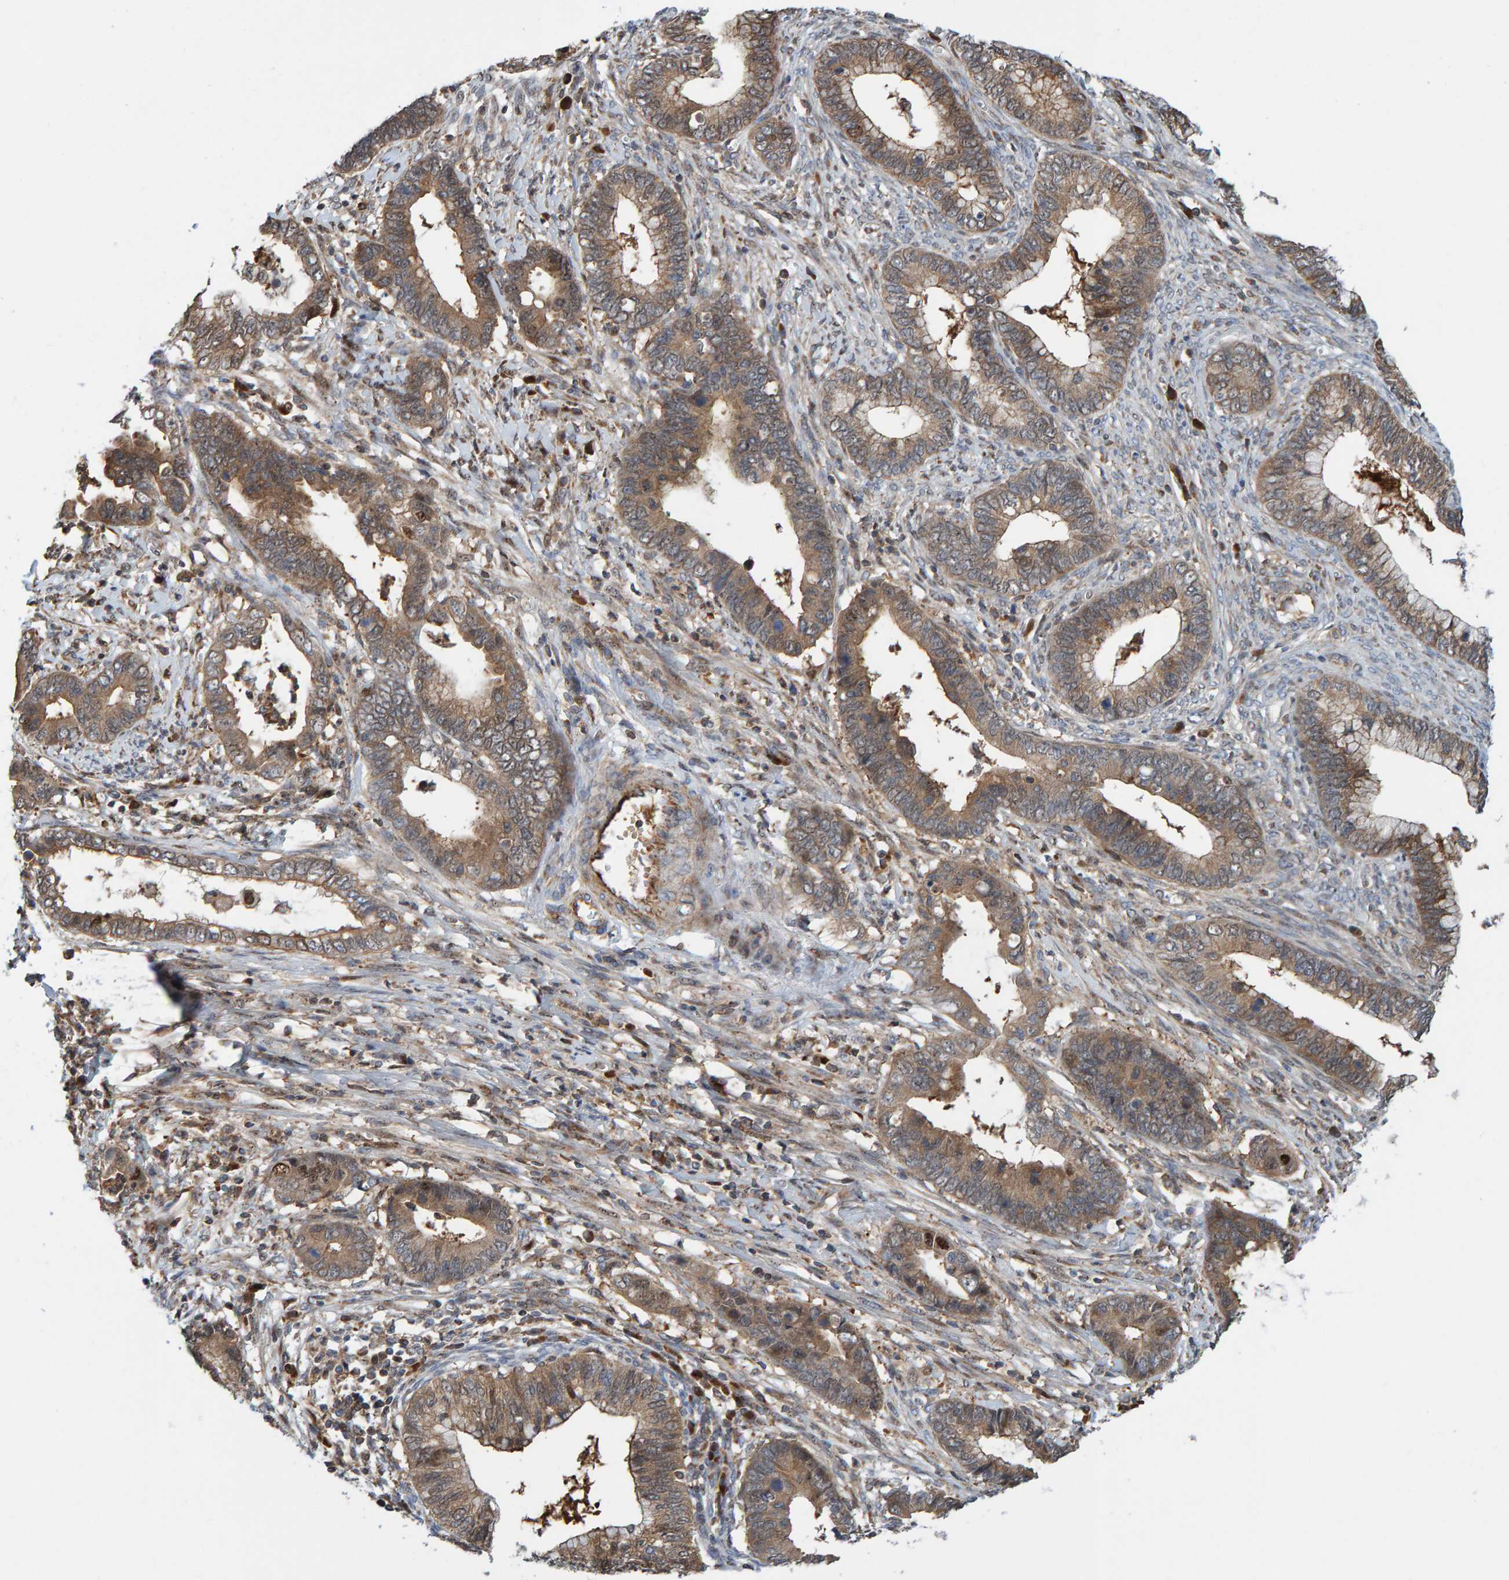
{"staining": {"intensity": "moderate", "quantity": ">75%", "location": "cytoplasmic/membranous"}, "tissue": "cervical cancer", "cell_type": "Tumor cells", "image_type": "cancer", "snomed": [{"axis": "morphology", "description": "Adenocarcinoma, NOS"}, {"axis": "topography", "description": "Cervix"}], "caption": "IHC image of neoplastic tissue: human cervical cancer (adenocarcinoma) stained using immunohistochemistry reveals medium levels of moderate protein expression localized specifically in the cytoplasmic/membranous of tumor cells, appearing as a cytoplasmic/membranous brown color.", "gene": "KIAA0753", "patient": {"sex": "female", "age": 44}}